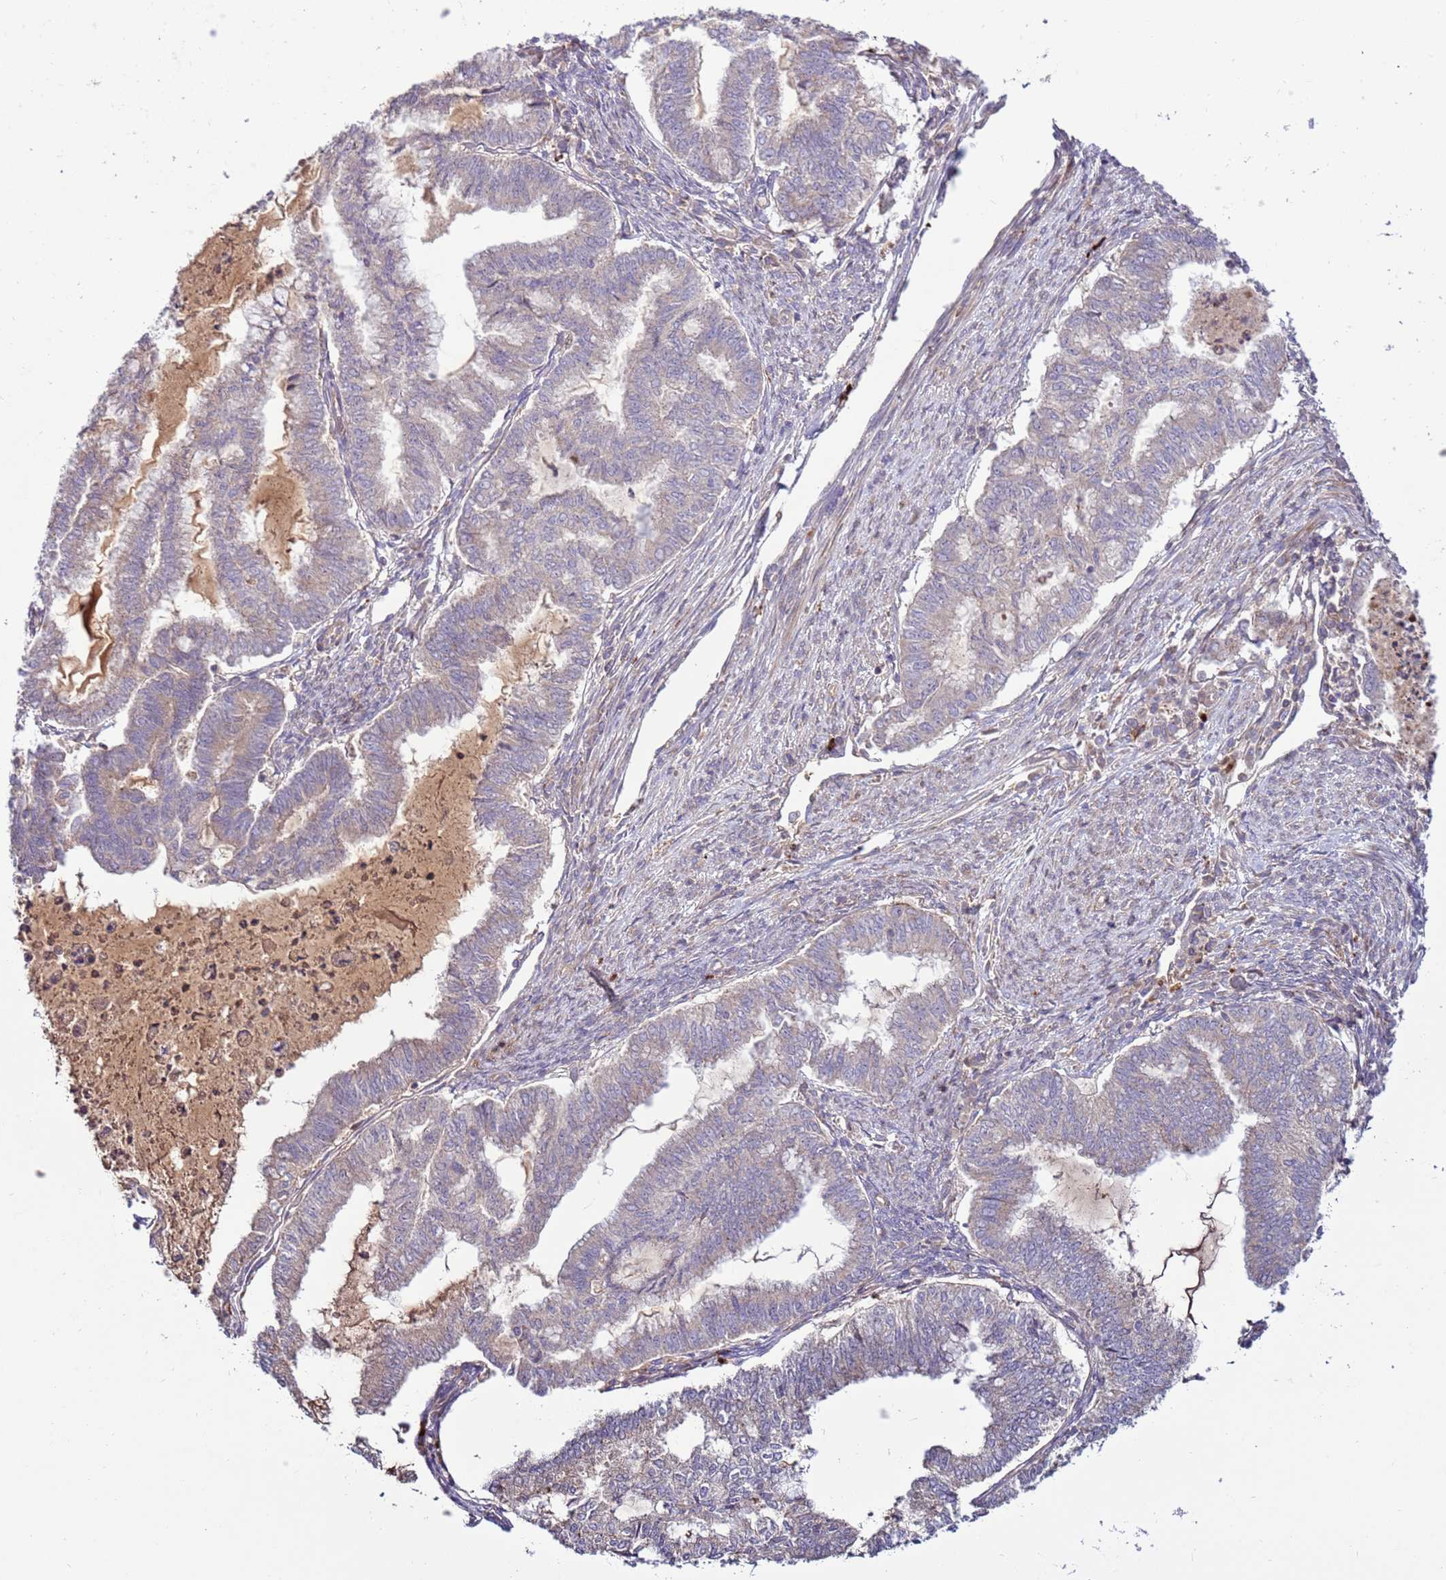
{"staining": {"intensity": "weak", "quantity": "<25%", "location": "cytoplasmic/membranous"}, "tissue": "endometrial cancer", "cell_type": "Tumor cells", "image_type": "cancer", "snomed": [{"axis": "morphology", "description": "Adenocarcinoma, NOS"}, {"axis": "topography", "description": "Endometrium"}], "caption": "The micrograph shows no staining of tumor cells in endometrial cancer (adenocarcinoma). (DAB (3,3'-diaminobenzidine) IHC, high magnification).", "gene": "ZNF624", "patient": {"sex": "female", "age": 79}}